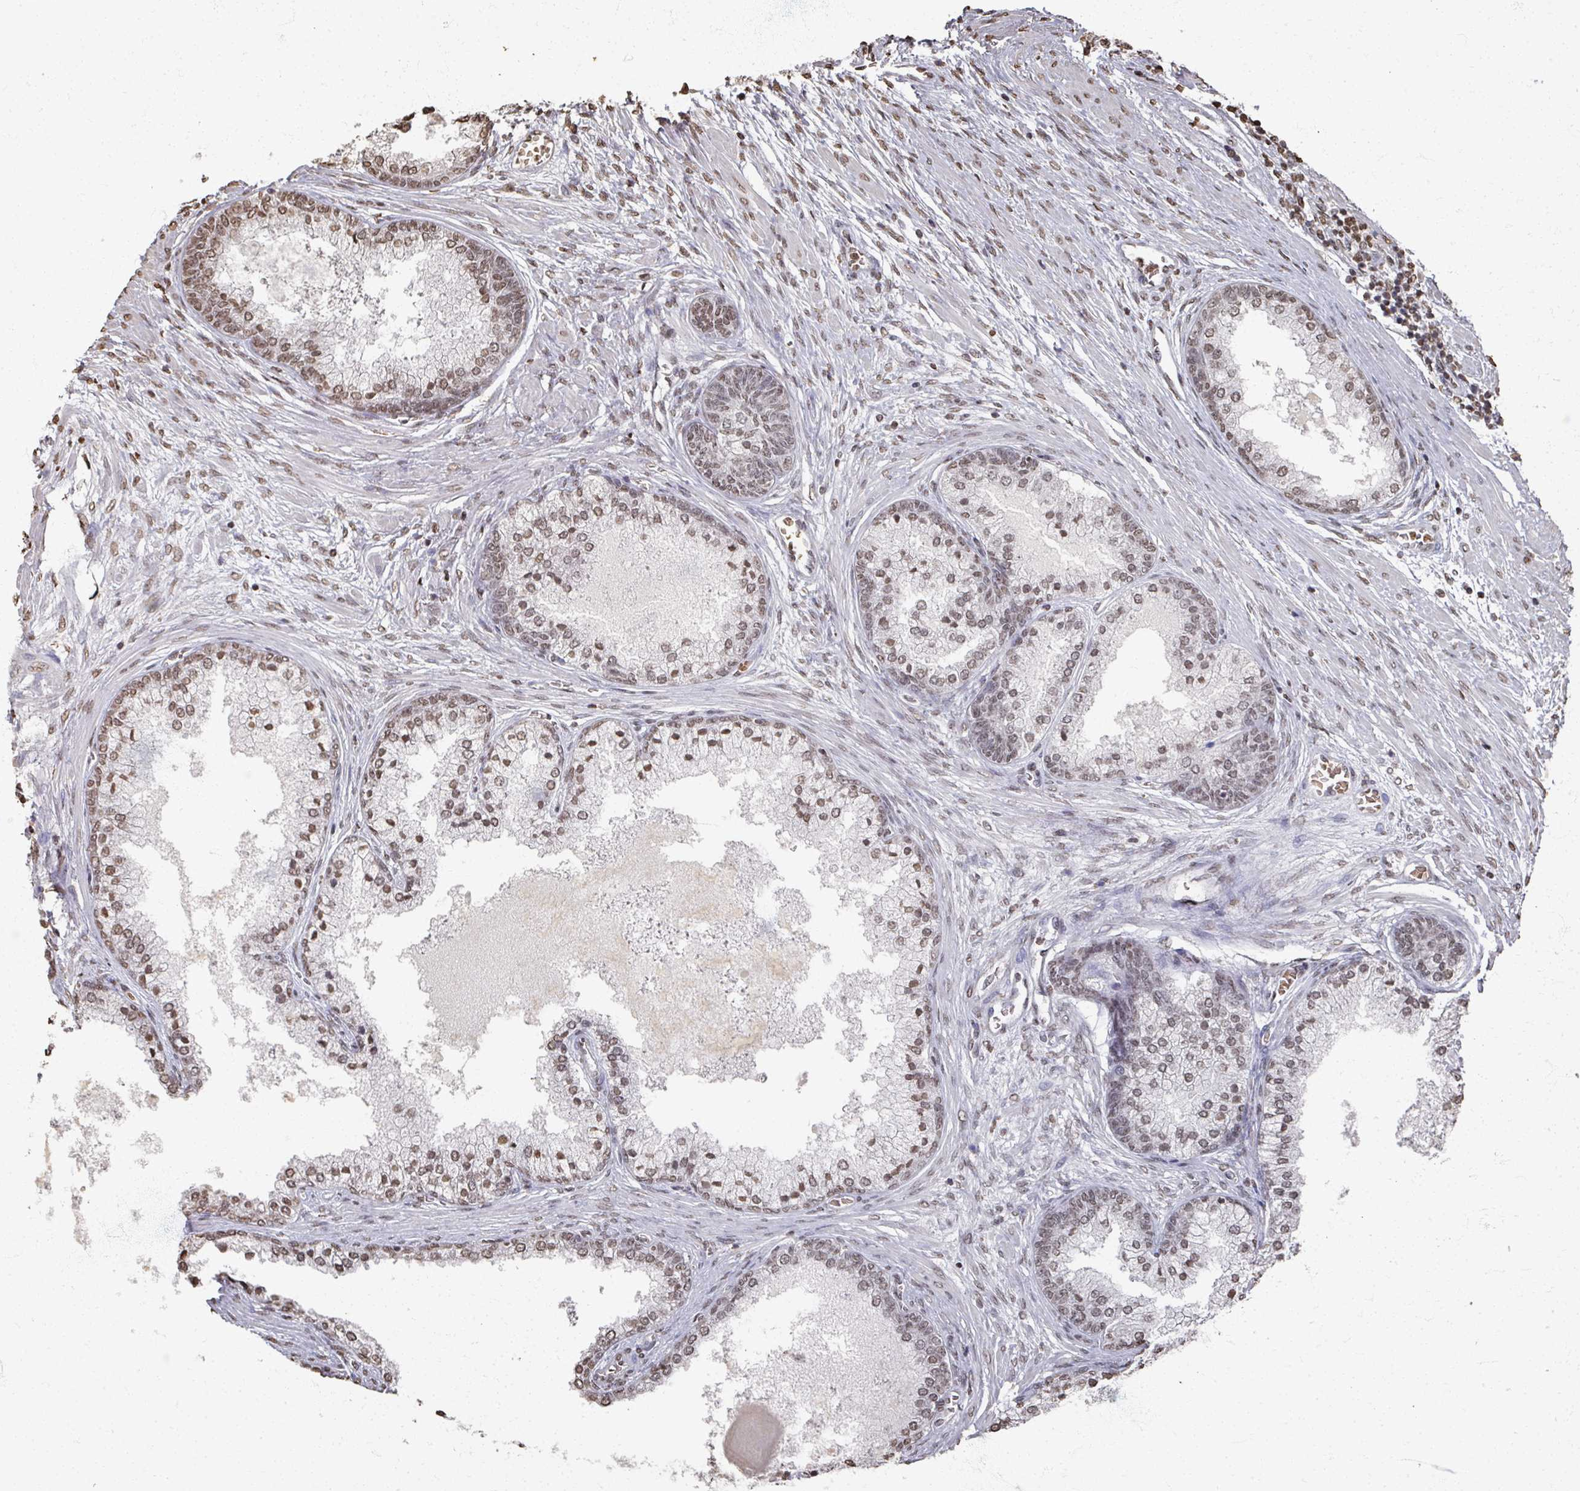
{"staining": {"intensity": "moderate", "quantity": ">75%", "location": "nuclear"}, "tissue": "prostate cancer", "cell_type": "Tumor cells", "image_type": "cancer", "snomed": [{"axis": "morphology", "description": "Adenocarcinoma, Low grade"}, {"axis": "topography", "description": "Prostate"}], "caption": "Approximately >75% of tumor cells in human prostate cancer show moderate nuclear protein expression as visualized by brown immunohistochemical staining.", "gene": "DCUN1D5", "patient": {"sex": "male", "age": 59}}